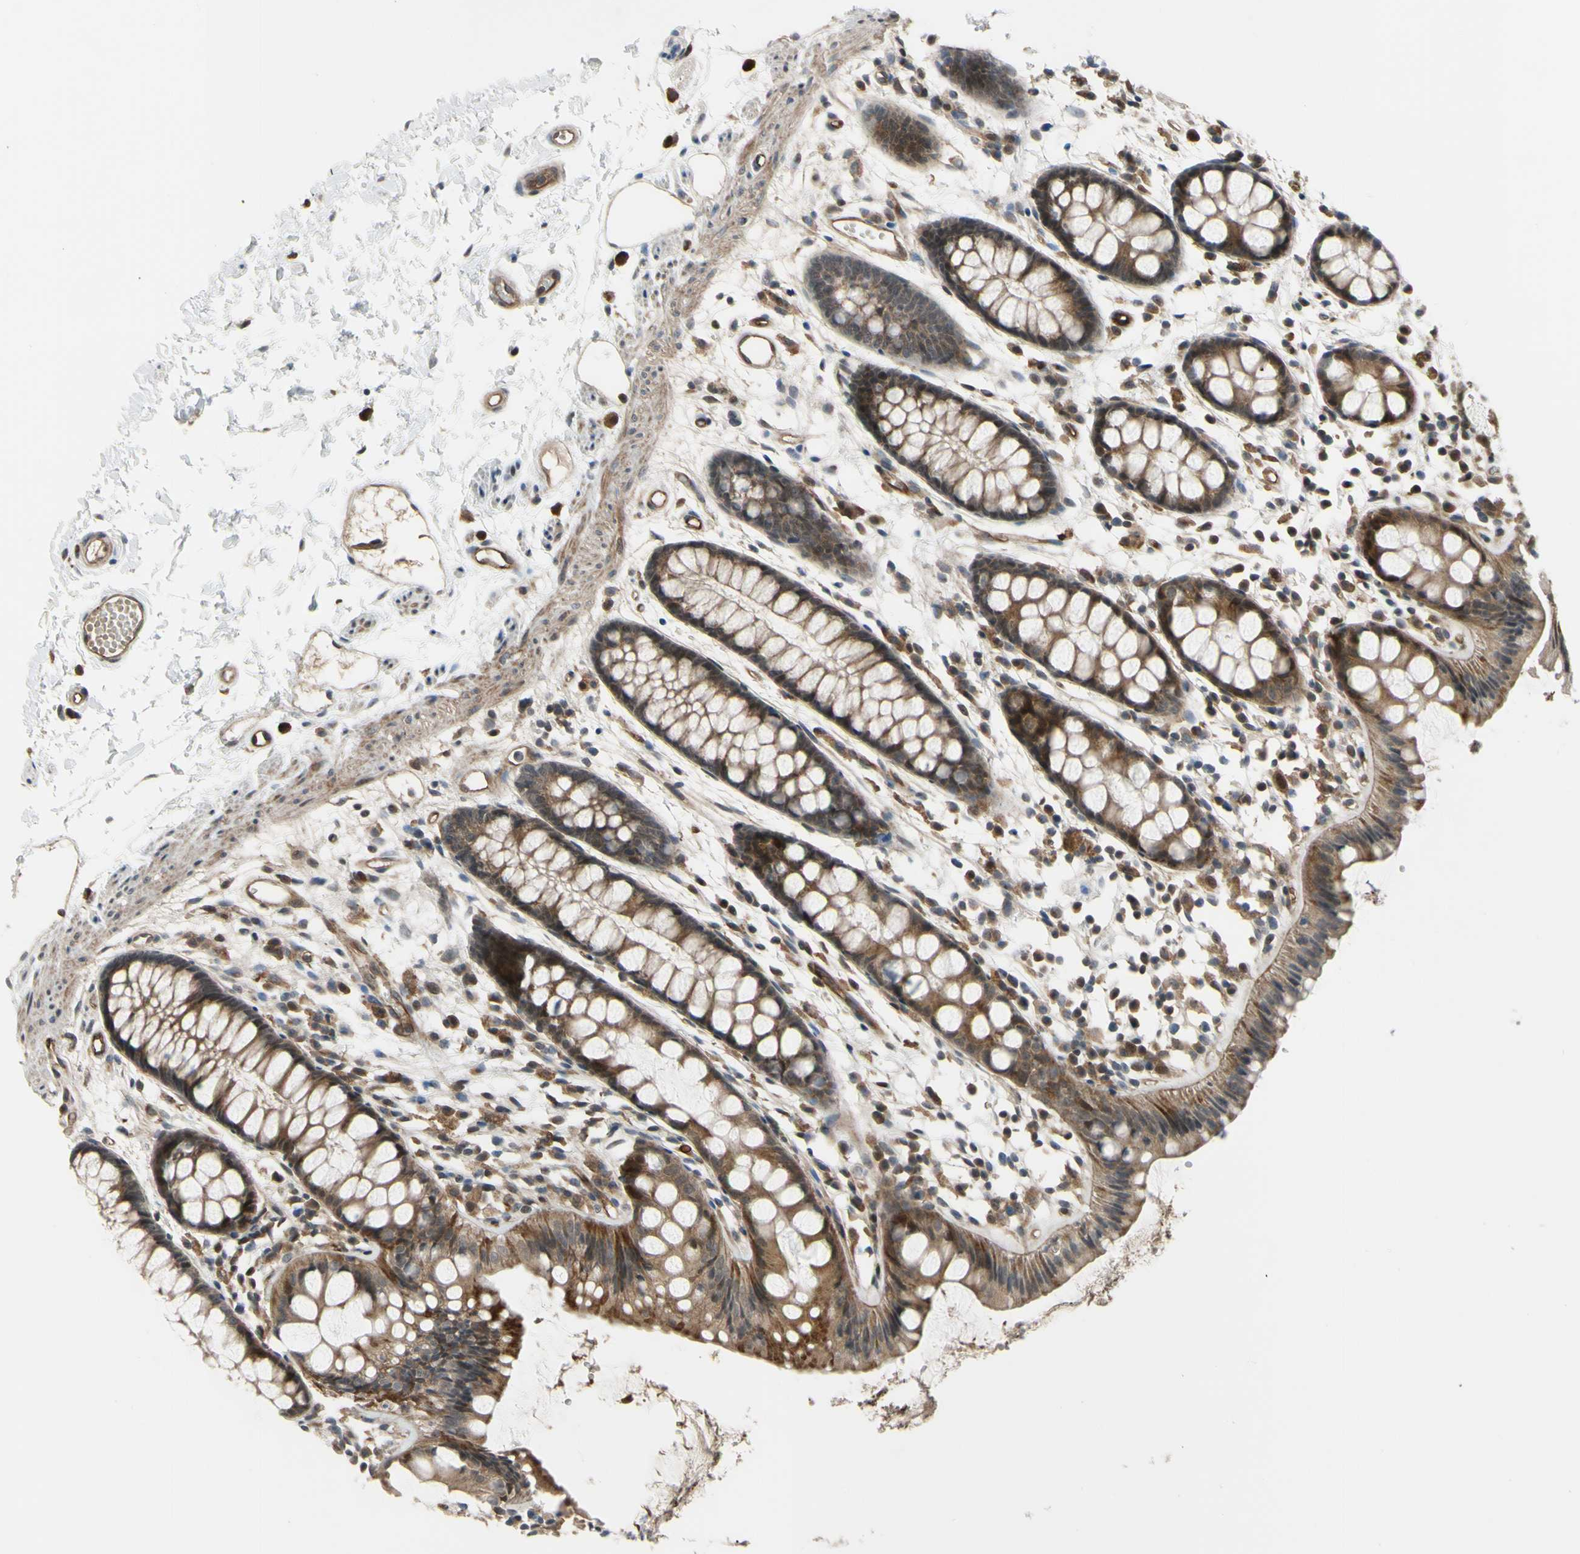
{"staining": {"intensity": "moderate", "quantity": ">75%", "location": "cytoplasmic/membranous,nuclear"}, "tissue": "rectum", "cell_type": "Glandular cells", "image_type": "normal", "snomed": [{"axis": "morphology", "description": "Normal tissue, NOS"}, {"axis": "topography", "description": "Rectum"}], "caption": "Unremarkable rectum exhibits moderate cytoplasmic/membranous,nuclear staining in about >75% of glandular cells, visualized by immunohistochemistry. The staining was performed using DAB to visualize the protein expression in brown, while the nuclei were stained in blue with hematoxylin (Magnification: 20x).", "gene": "COMMD9", "patient": {"sex": "female", "age": 66}}